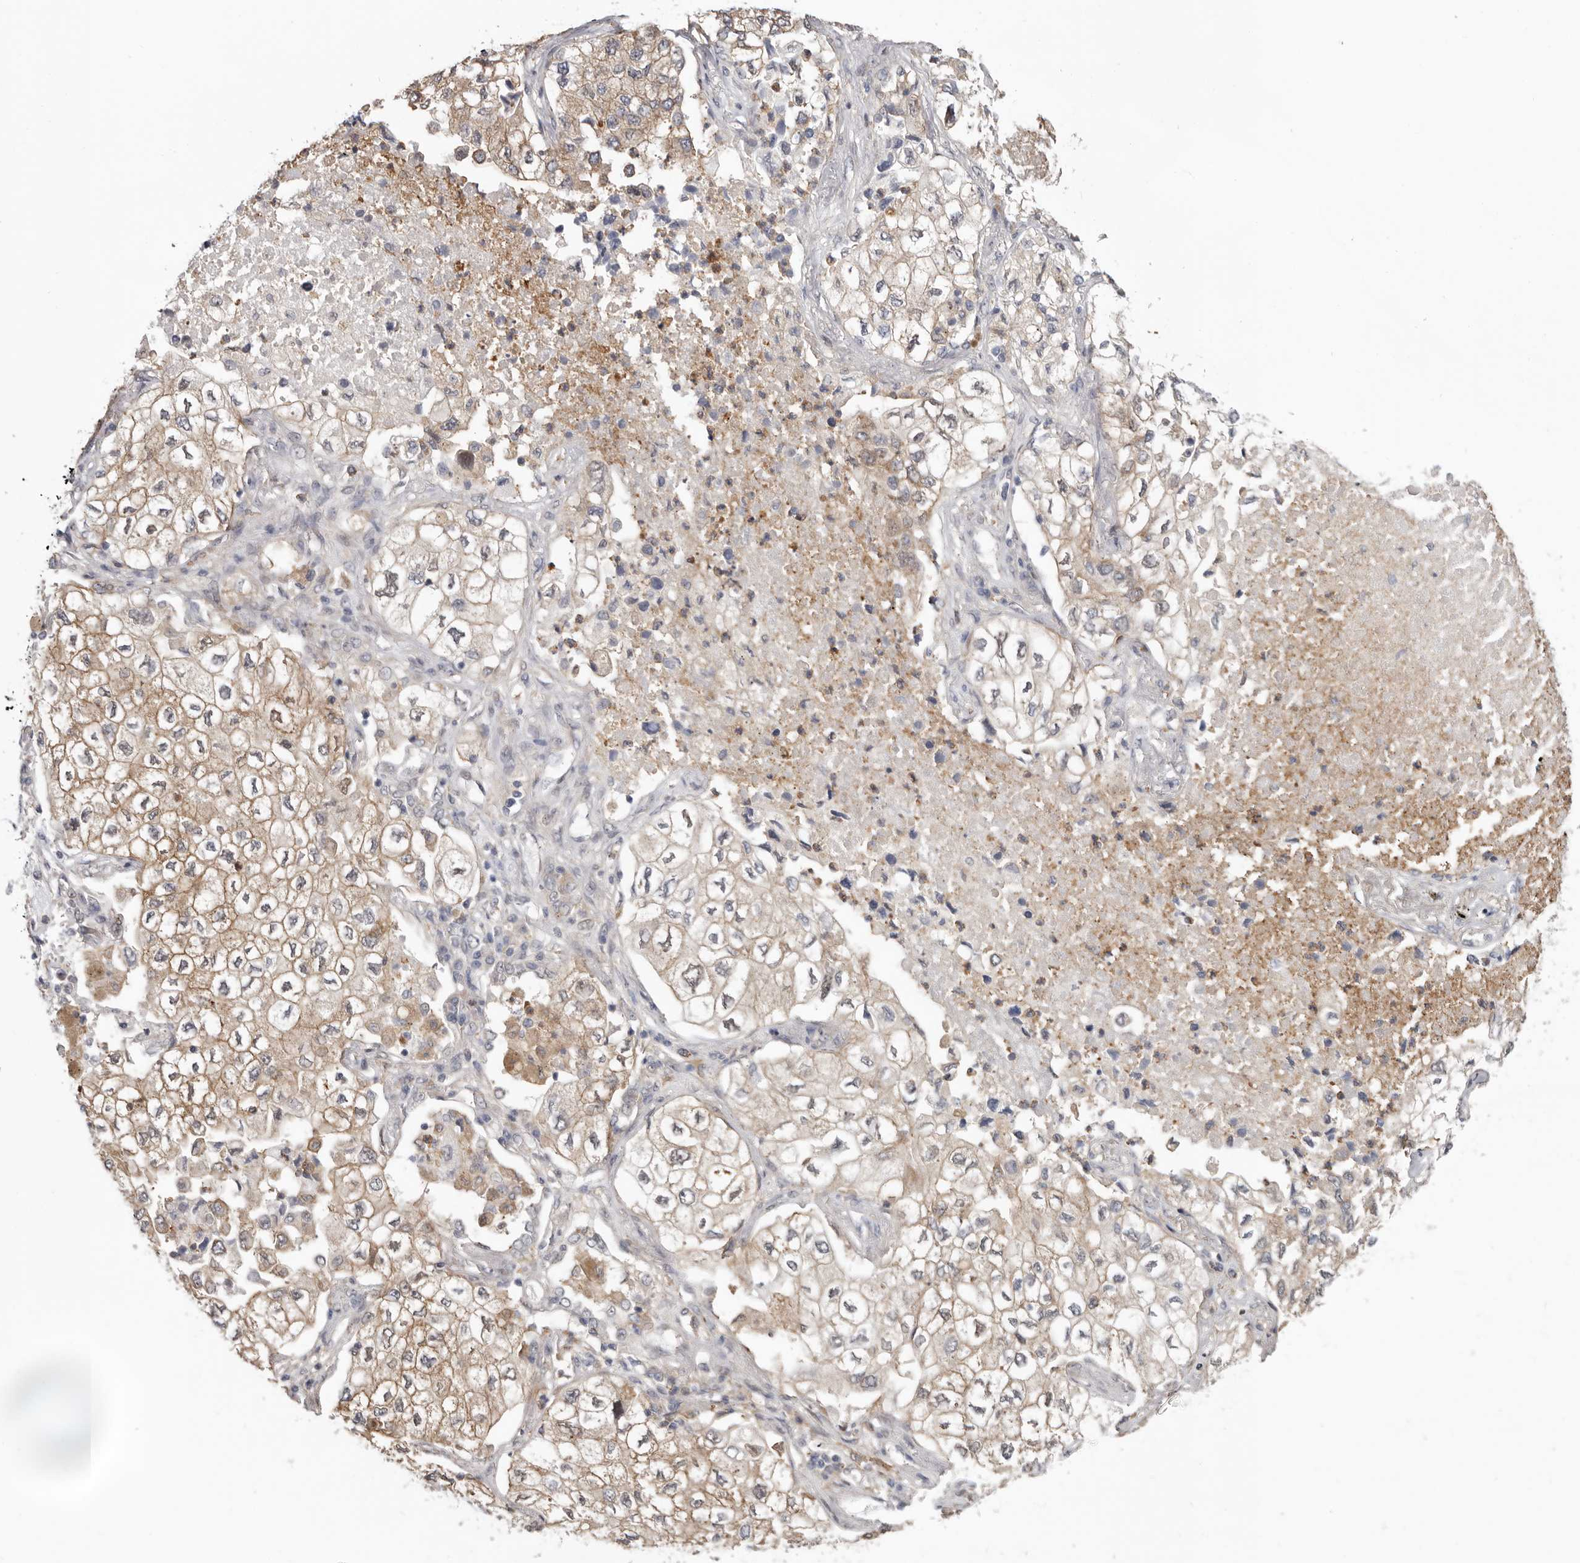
{"staining": {"intensity": "moderate", "quantity": "25%-75%", "location": "cytoplasmic/membranous"}, "tissue": "lung cancer", "cell_type": "Tumor cells", "image_type": "cancer", "snomed": [{"axis": "morphology", "description": "Adenocarcinoma, NOS"}, {"axis": "topography", "description": "Lung"}], "caption": "Immunohistochemistry (IHC) micrograph of lung cancer stained for a protein (brown), which demonstrates medium levels of moderate cytoplasmic/membranous expression in approximately 25%-75% of tumor cells.", "gene": "MSRB2", "patient": {"sex": "male", "age": 63}}